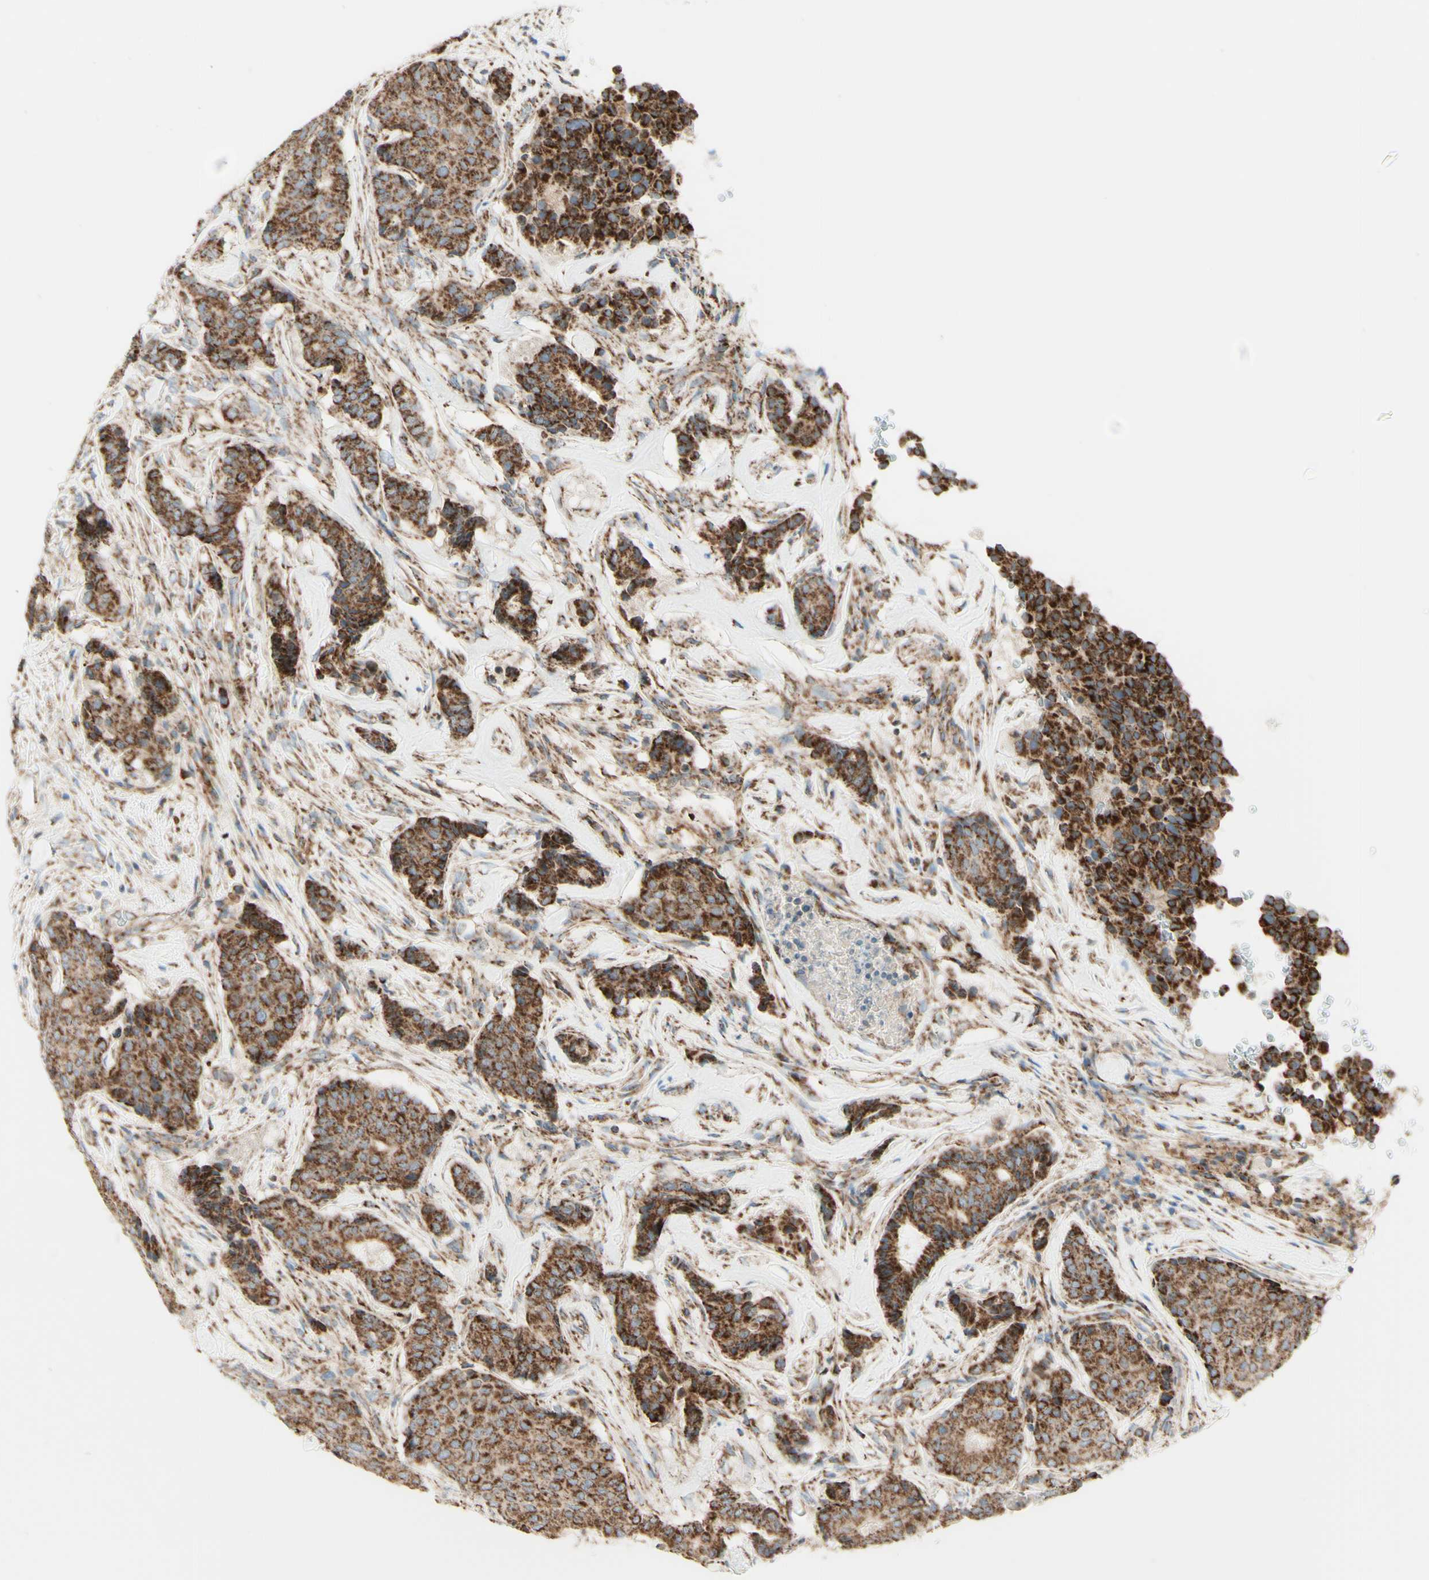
{"staining": {"intensity": "strong", "quantity": ">75%", "location": "cytoplasmic/membranous"}, "tissue": "breast cancer", "cell_type": "Tumor cells", "image_type": "cancer", "snomed": [{"axis": "morphology", "description": "Duct carcinoma"}, {"axis": "topography", "description": "Breast"}], "caption": "A brown stain shows strong cytoplasmic/membranous positivity of a protein in intraductal carcinoma (breast) tumor cells.", "gene": "ARMC10", "patient": {"sex": "female", "age": 75}}